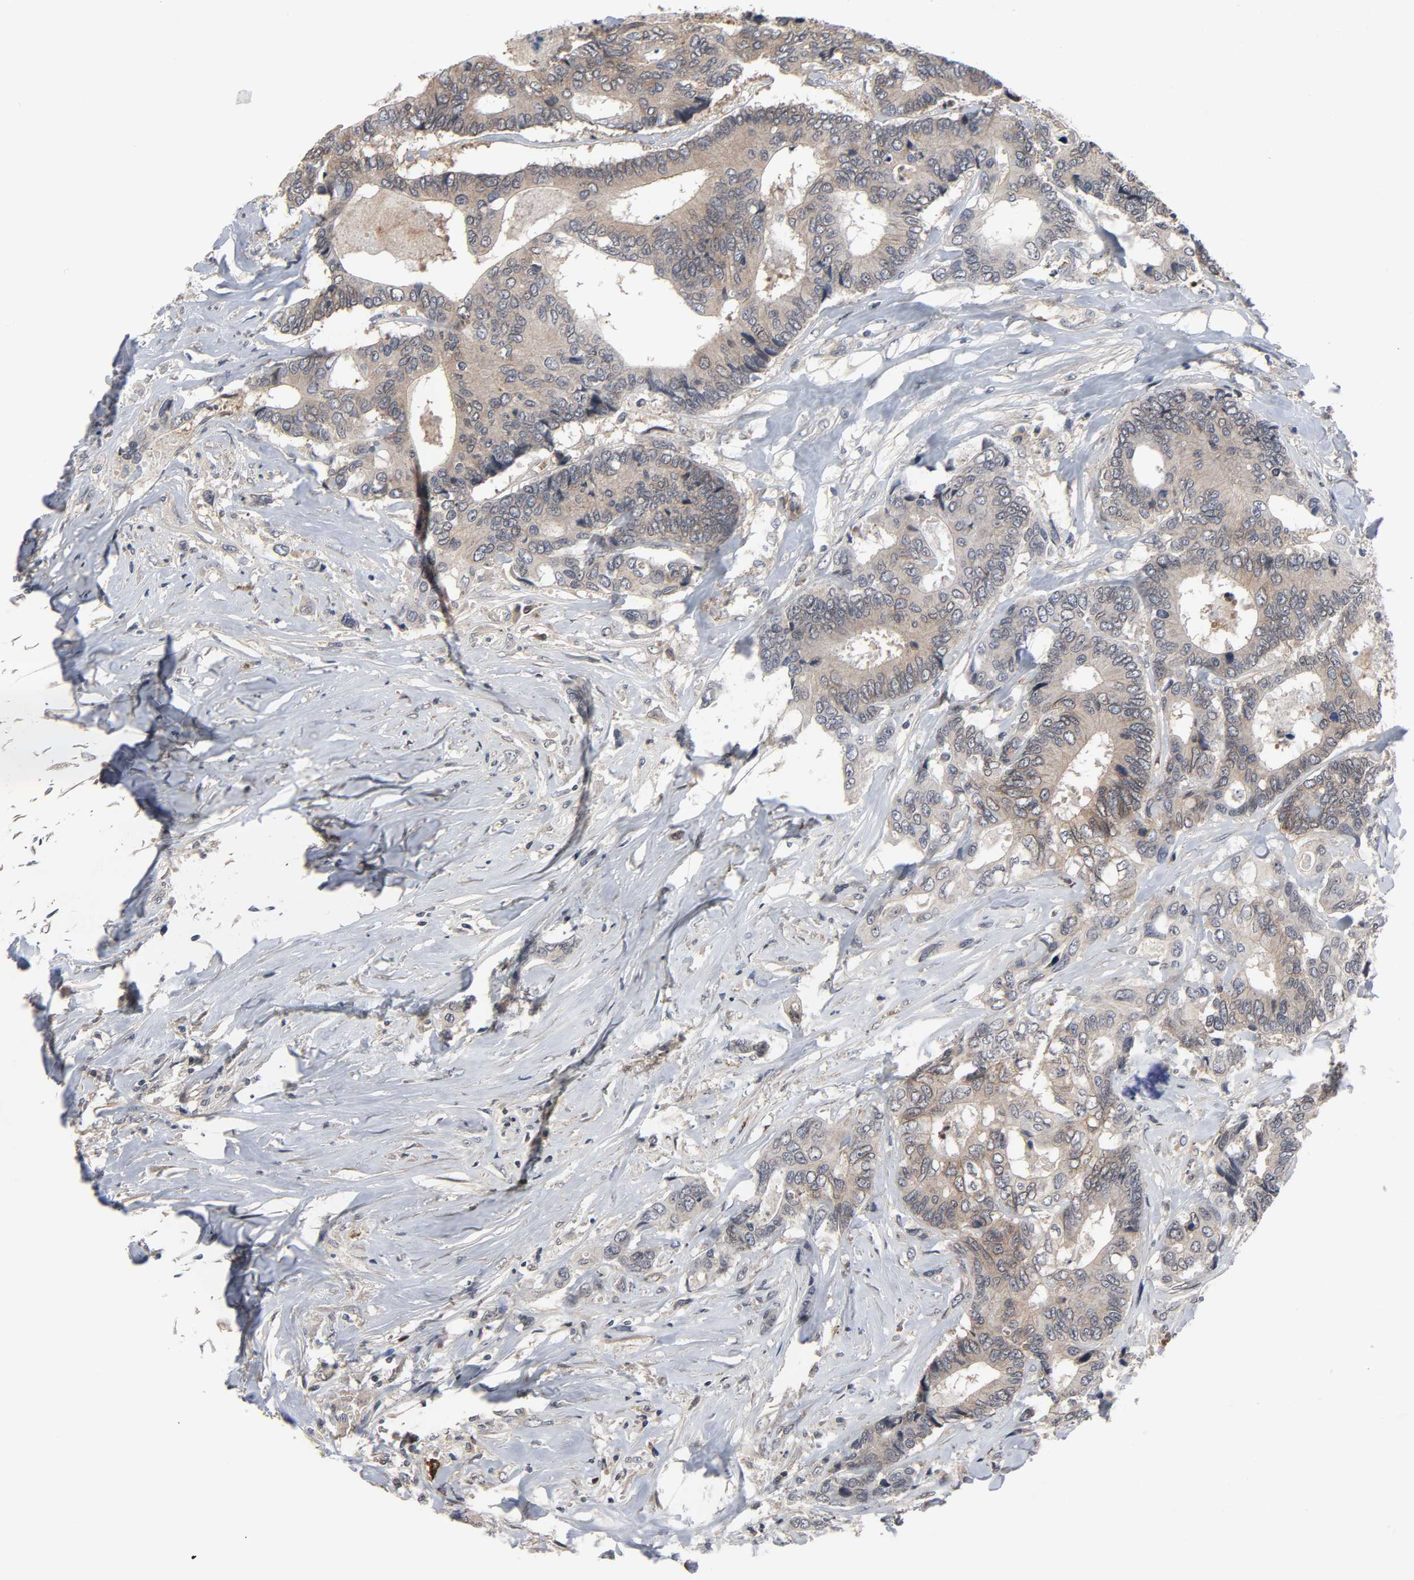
{"staining": {"intensity": "weak", "quantity": ">75%", "location": "cytoplasmic/membranous"}, "tissue": "colorectal cancer", "cell_type": "Tumor cells", "image_type": "cancer", "snomed": [{"axis": "morphology", "description": "Adenocarcinoma, NOS"}, {"axis": "topography", "description": "Rectum"}], "caption": "Colorectal cancer (adenocarcinoma) was stained to show a protein in brown. There is low levels of weak cytoplasmic/membranous expression in approximately >75% of tumor cells.", "gene": "CCDC175", "patient": {"sex": "male", "age": 55}}